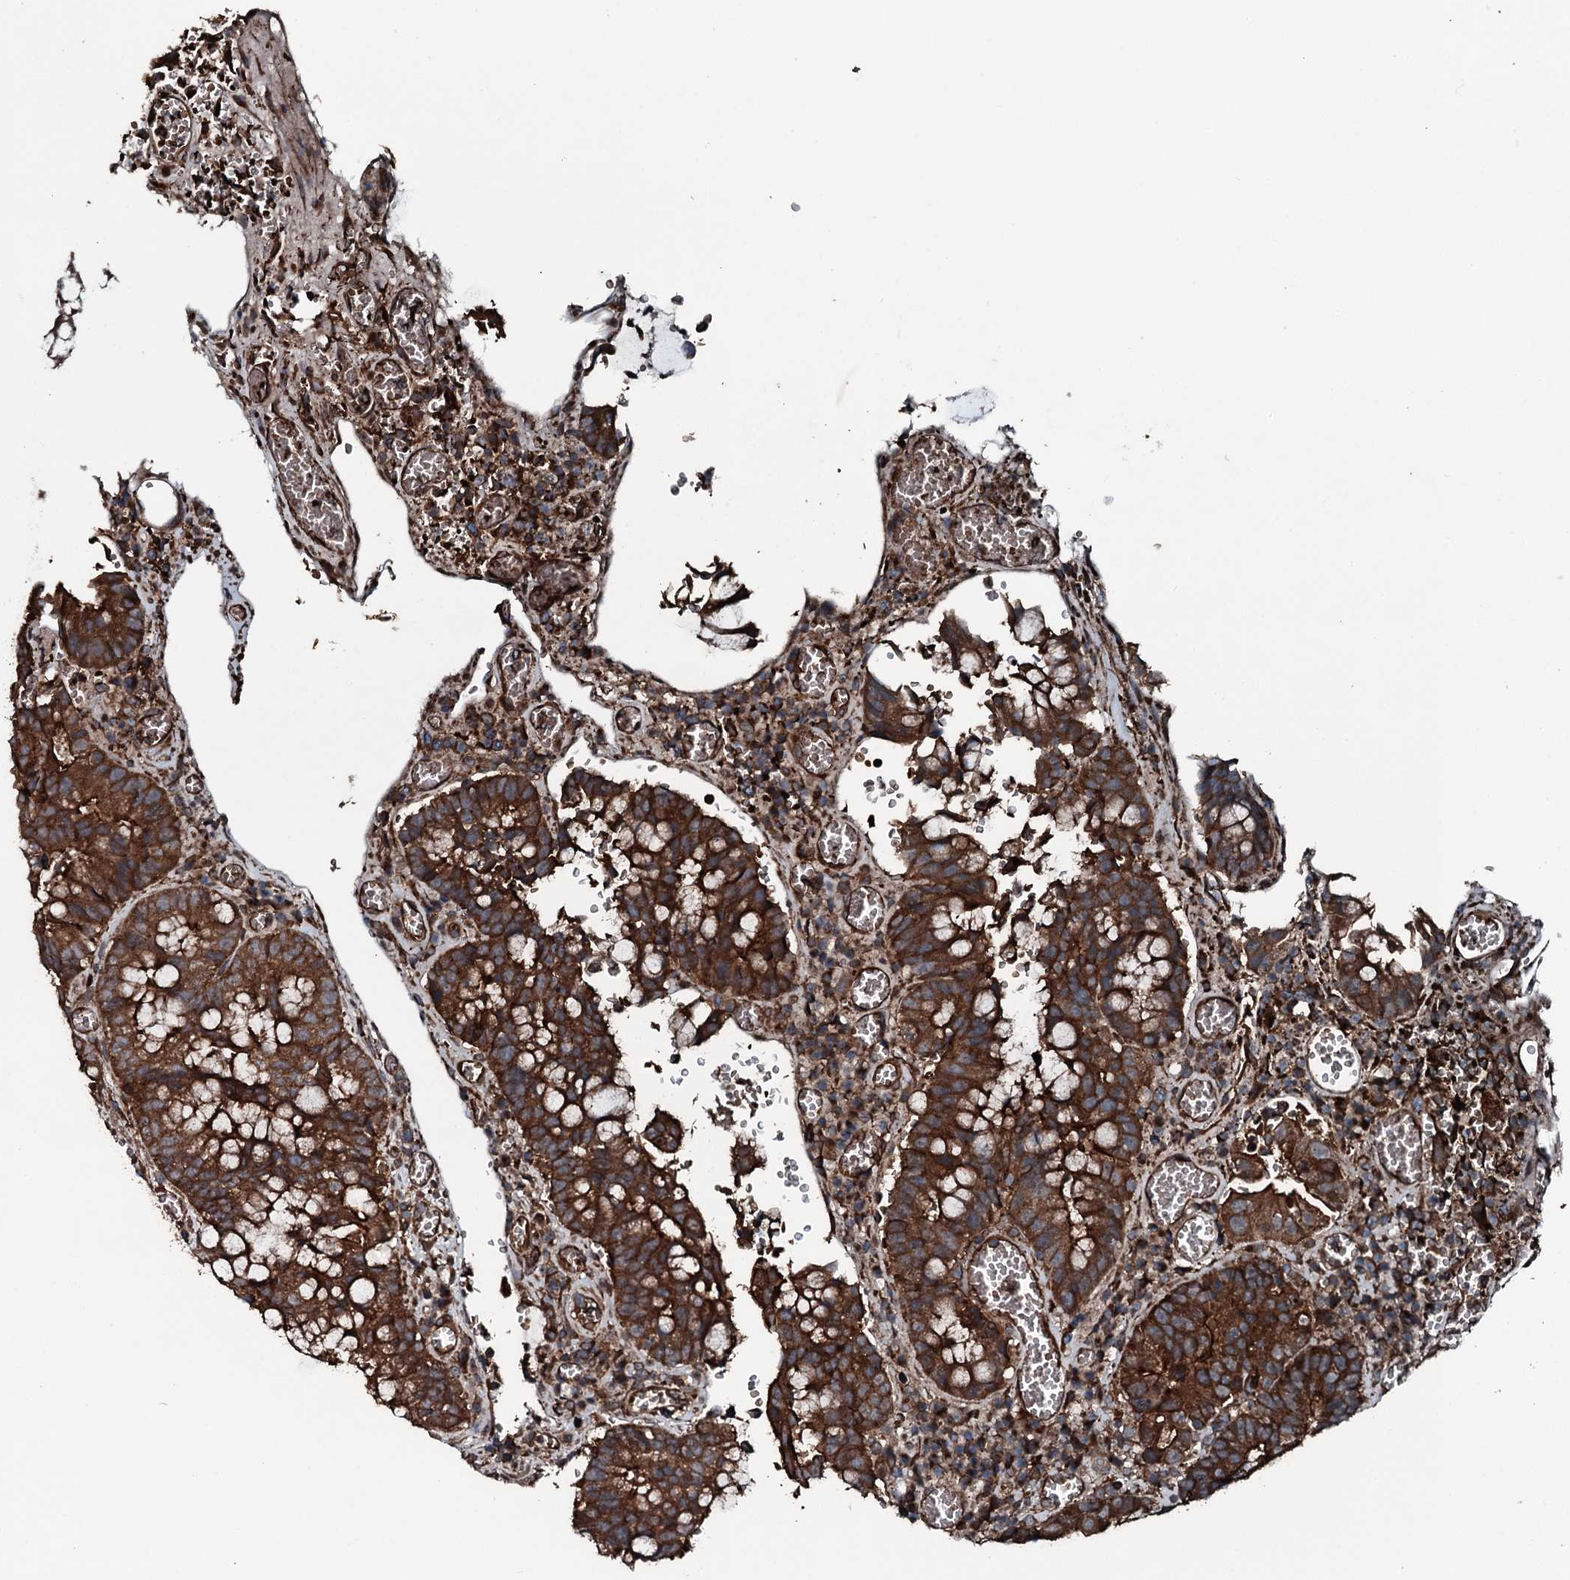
{"staining": {"intensity": "strong", "quantity": ">75%", "location": "cytoplasmic/membranous"}, "tissue": "colorectal cancer", "cell_type": "Tumor cells", "image_type": "cancer", "snomed": [{"axis": "morphology", "description": "Adenocarcinoma, NOS"}, {"axis": "topography", "description": "Rectum"}], "caption": "Colorectal cancer (adenocarcinoma) stained with a protein marker exhibits strong staining in tumor cells.", "gene": "TRIM7", "patient": {"sex": "male", "age": 69}}